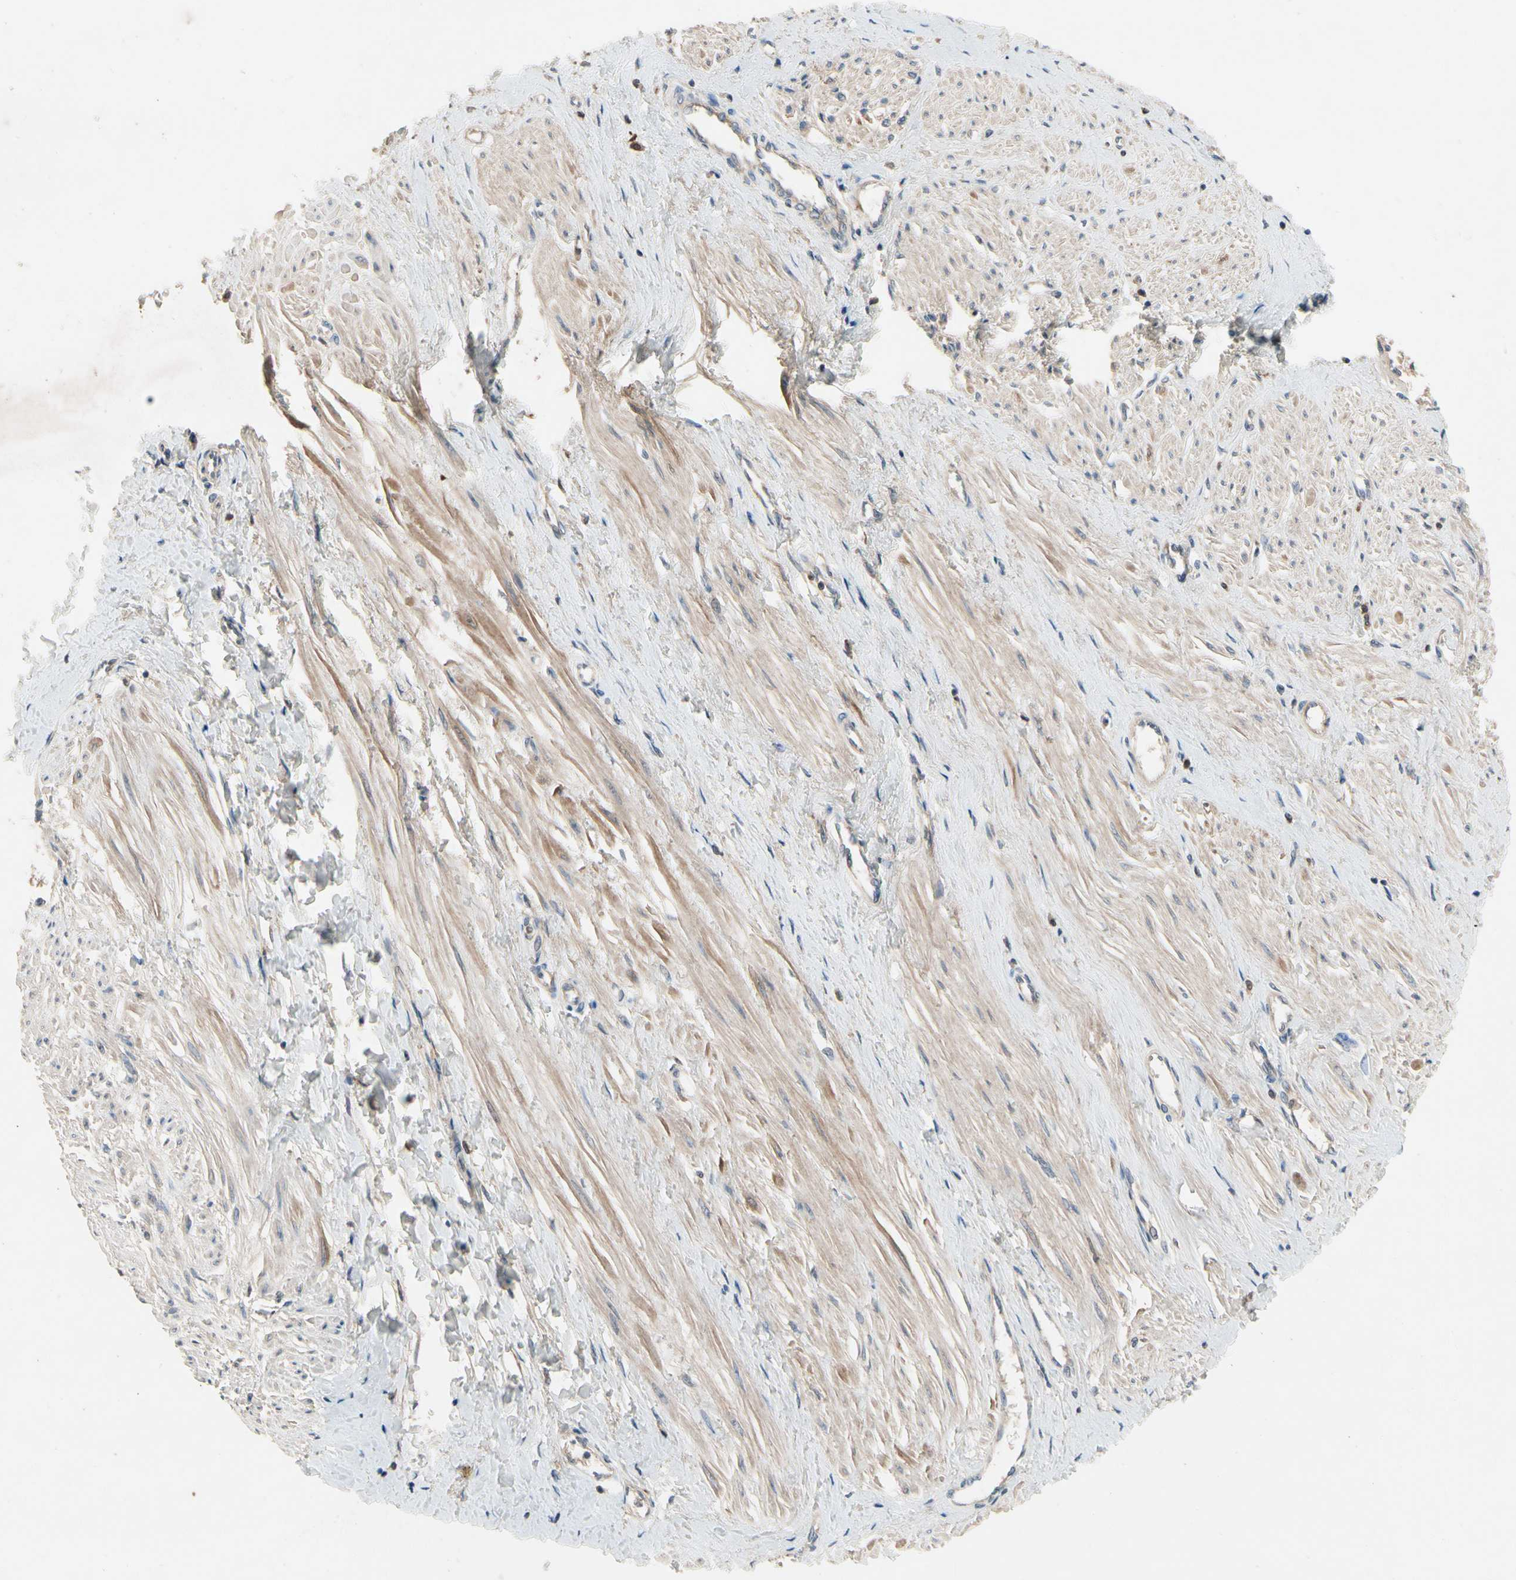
{"staining": {"intensity": "weak", "quantity": "25%-75%", "location": "cytoplasmic/membranous"}, "tissue": "smooth muscle", "cell_type": "Smooth muscle cells", "image_type": "normal", "snomed": [{"axis": "morphology", "description": "Normal tissue, NOS"}, {"axis": "topography", "description": "Smooth muscle"}, {"axis": "topography", "description": "Uterus"}], "caption": "A brown stain highlights weak cytoplasmic/membranous expression of a protein in smooth muscle cells of unremarkable smooth muscle. Using DAB (brown) and hematoxylin (blue) stains, captured at high magnification using brightfield microscopy.", "gene": "IL1RL1", "patient": {"sex": "female", "age": 39}}